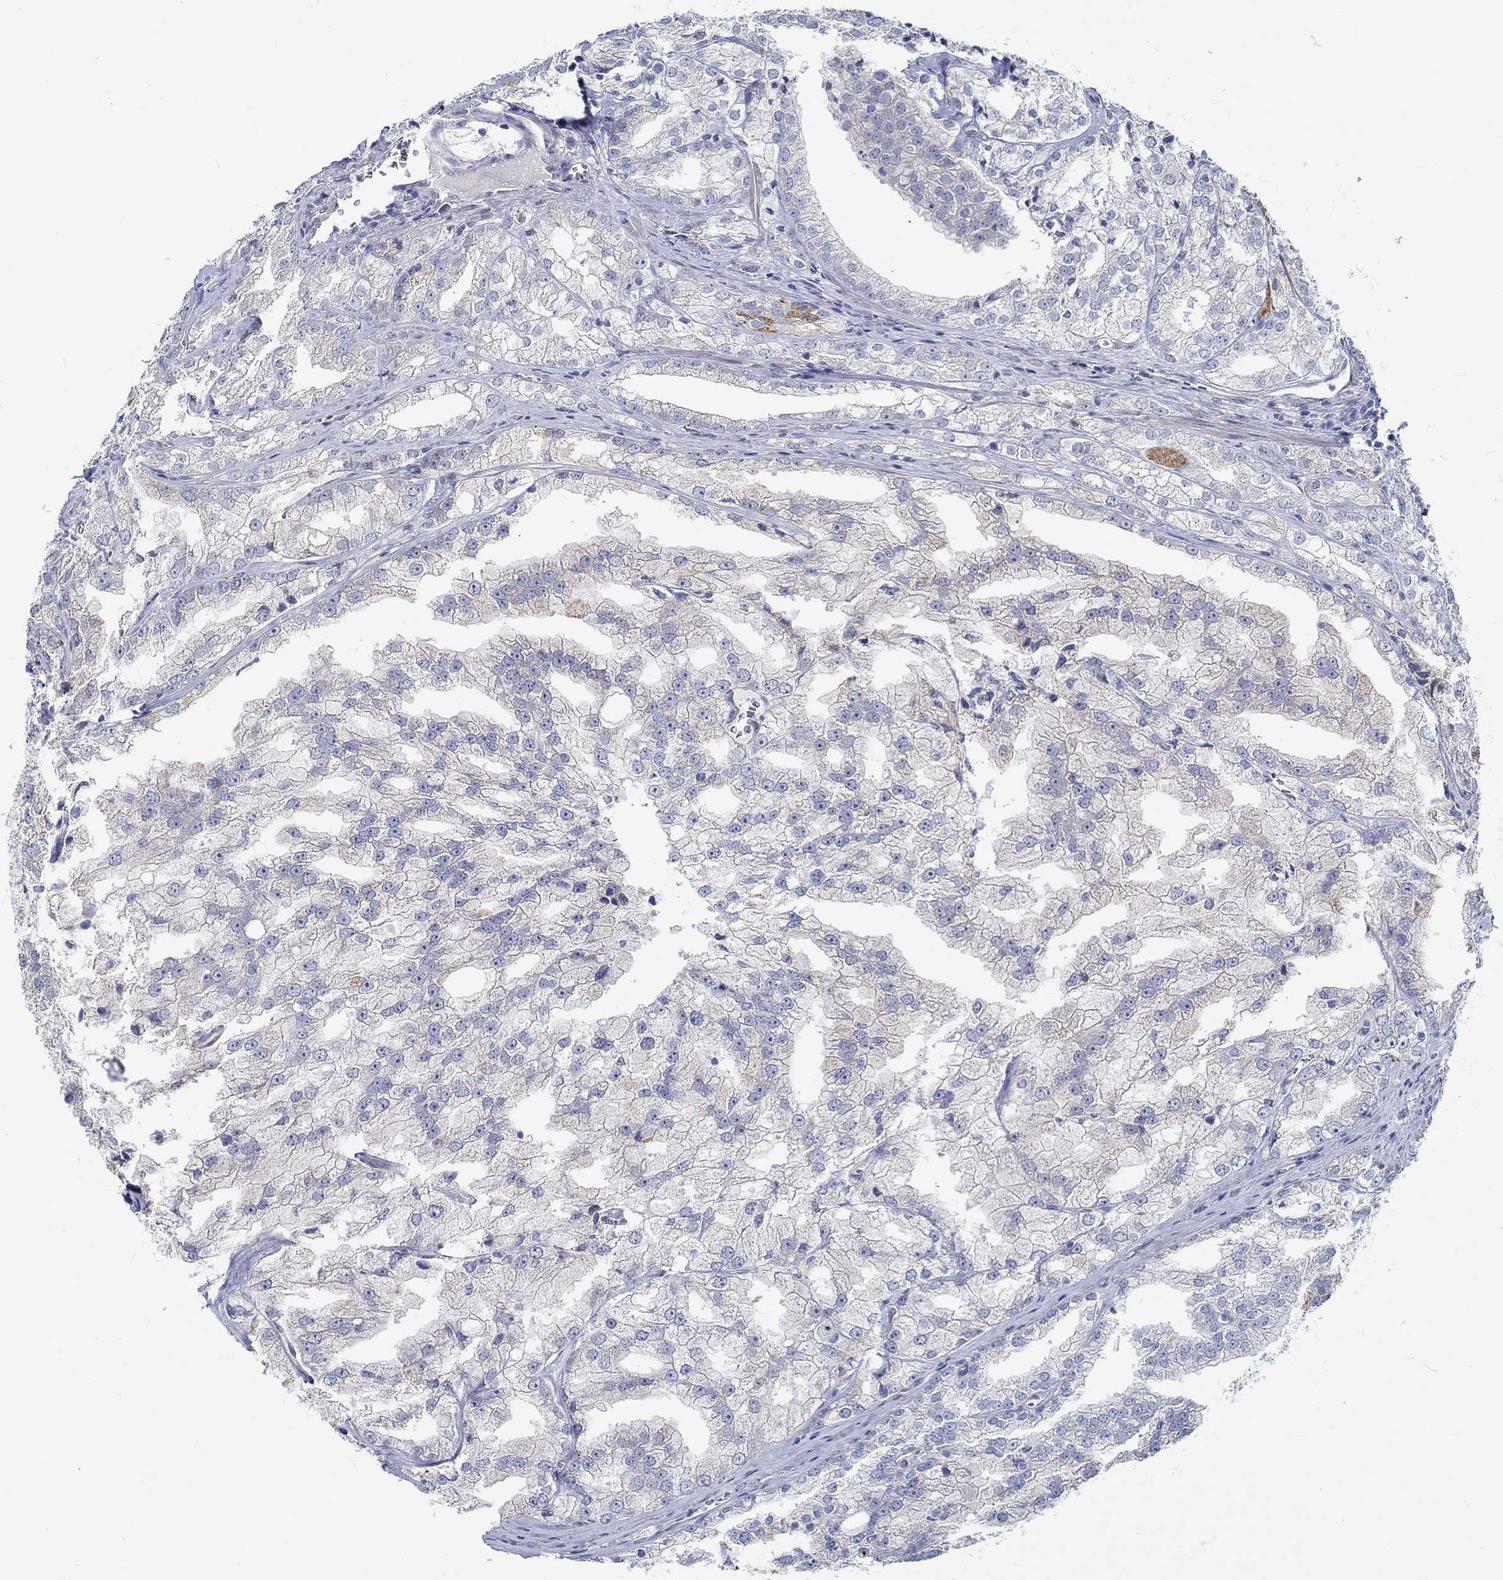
{"staining": {"intensity": "negative", "quantity": "none", "location": "none"}, "tissue": "prostate cancer", "cell_type": "Tumor cells", "image_type": "cancer", "snomed": [{"axis": "morphology", "description": "Adenocarcinoma, NOS"}, {"axis": "topography", "description": "Prostate"}], "caption": "The histopathology image exhibits no significant positivity in tumor cells of prostate cancer.", "gene": "MYBPC1", "patient": {"sex": "male", "age": 70}}